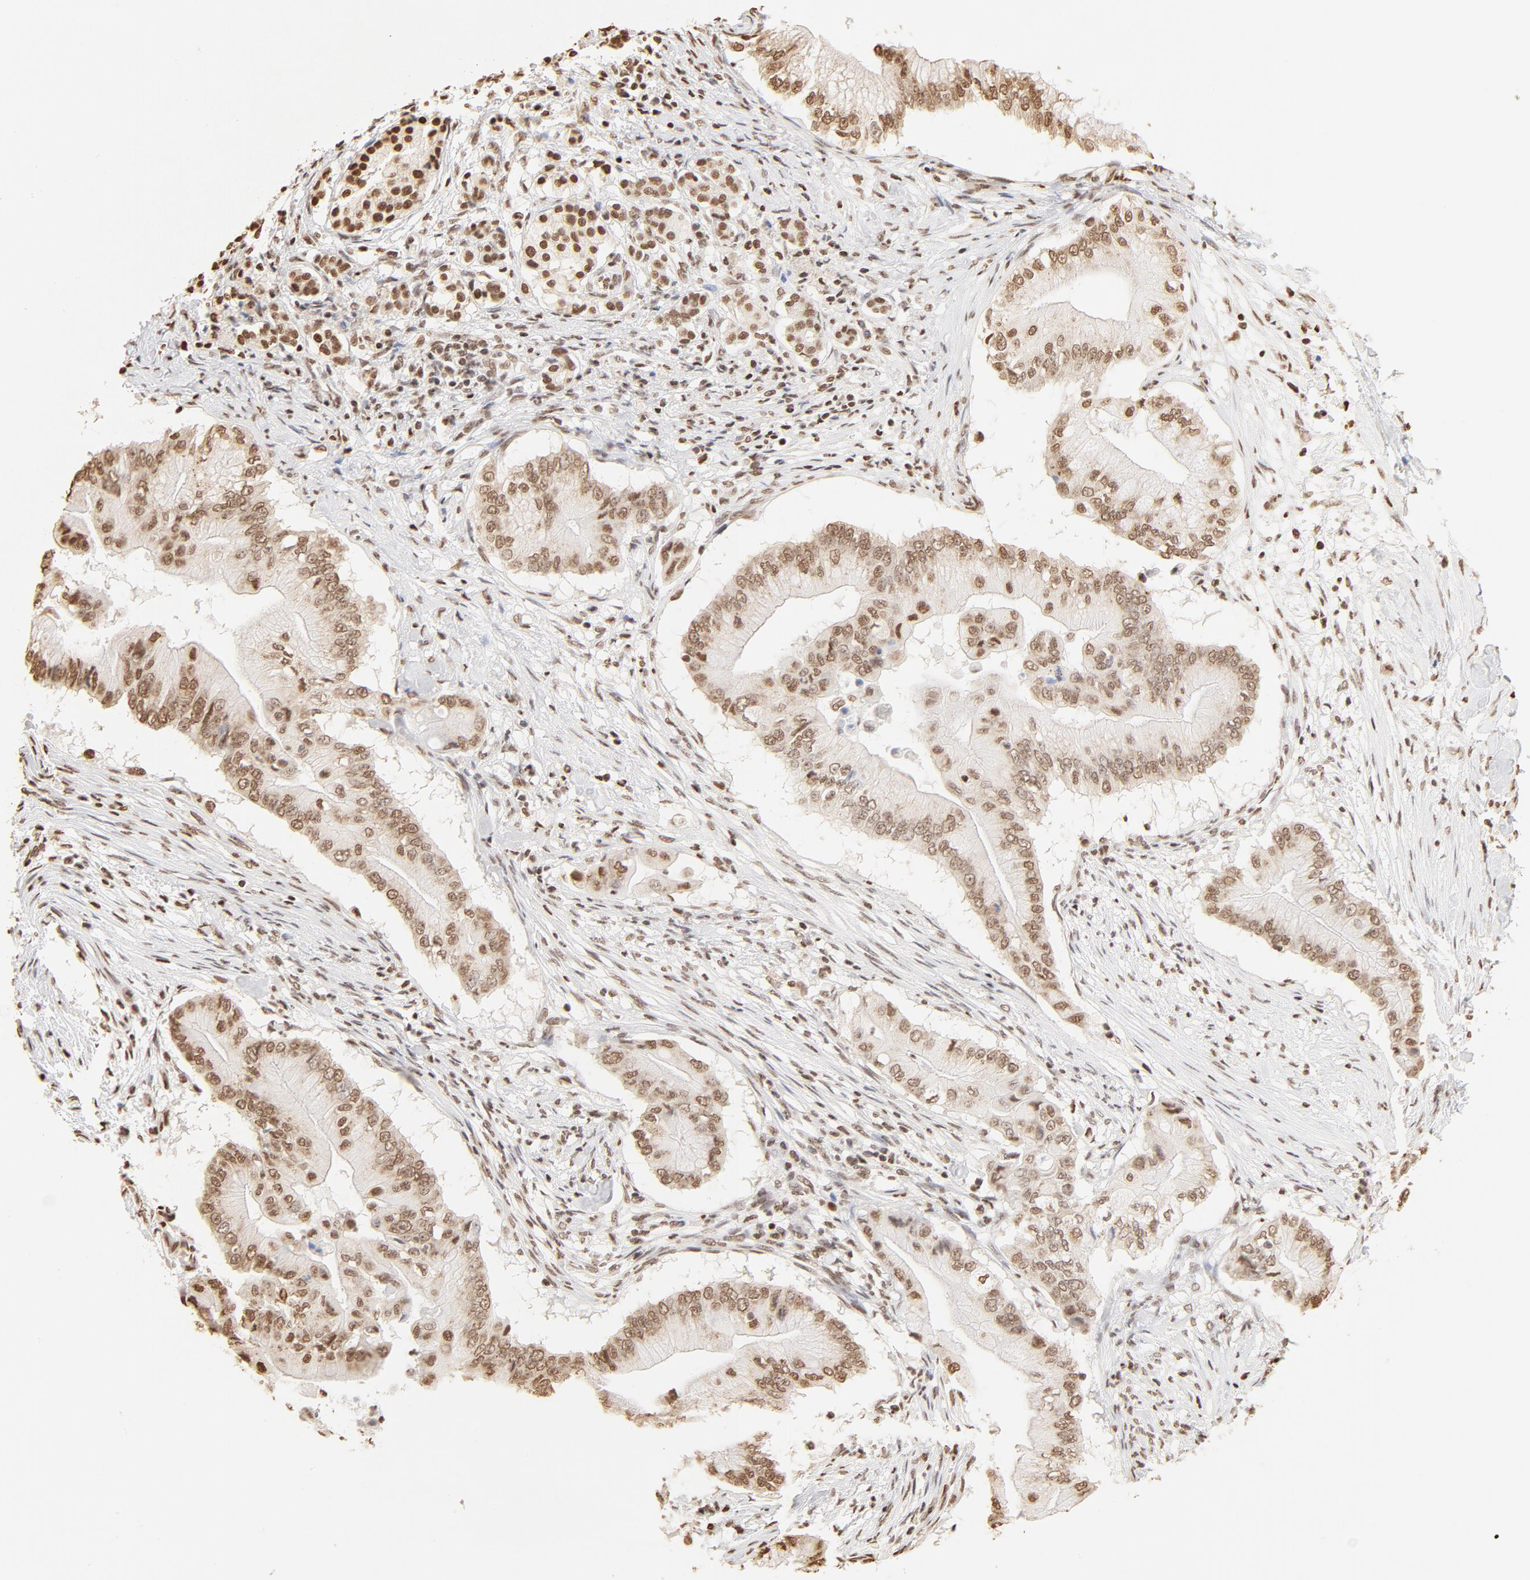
{"staining": {"intensity": "moderate", "quantity": ">75%", "location": "cytoplasmic/membranous,nuclear"}, "tissue": "pancreatic cancer", "cell_type": "Tumor cells", "image_type": "cancer", "snomed": [{"axis": "morphology", "description": "Adenocarcinoma, NOS"}, {"axis": "topography", "description": "Pancreas"}], "caption": "Pancreatic cancer (adenocarcinoma) stained with immunohistochemistry (IHC) displays moderate cytoplasmic/membranous and nuclear positivity in approximately >75% of tumor cells.", "gene": "ZNF540", "patient": {"sex": "male", "age": 62}}